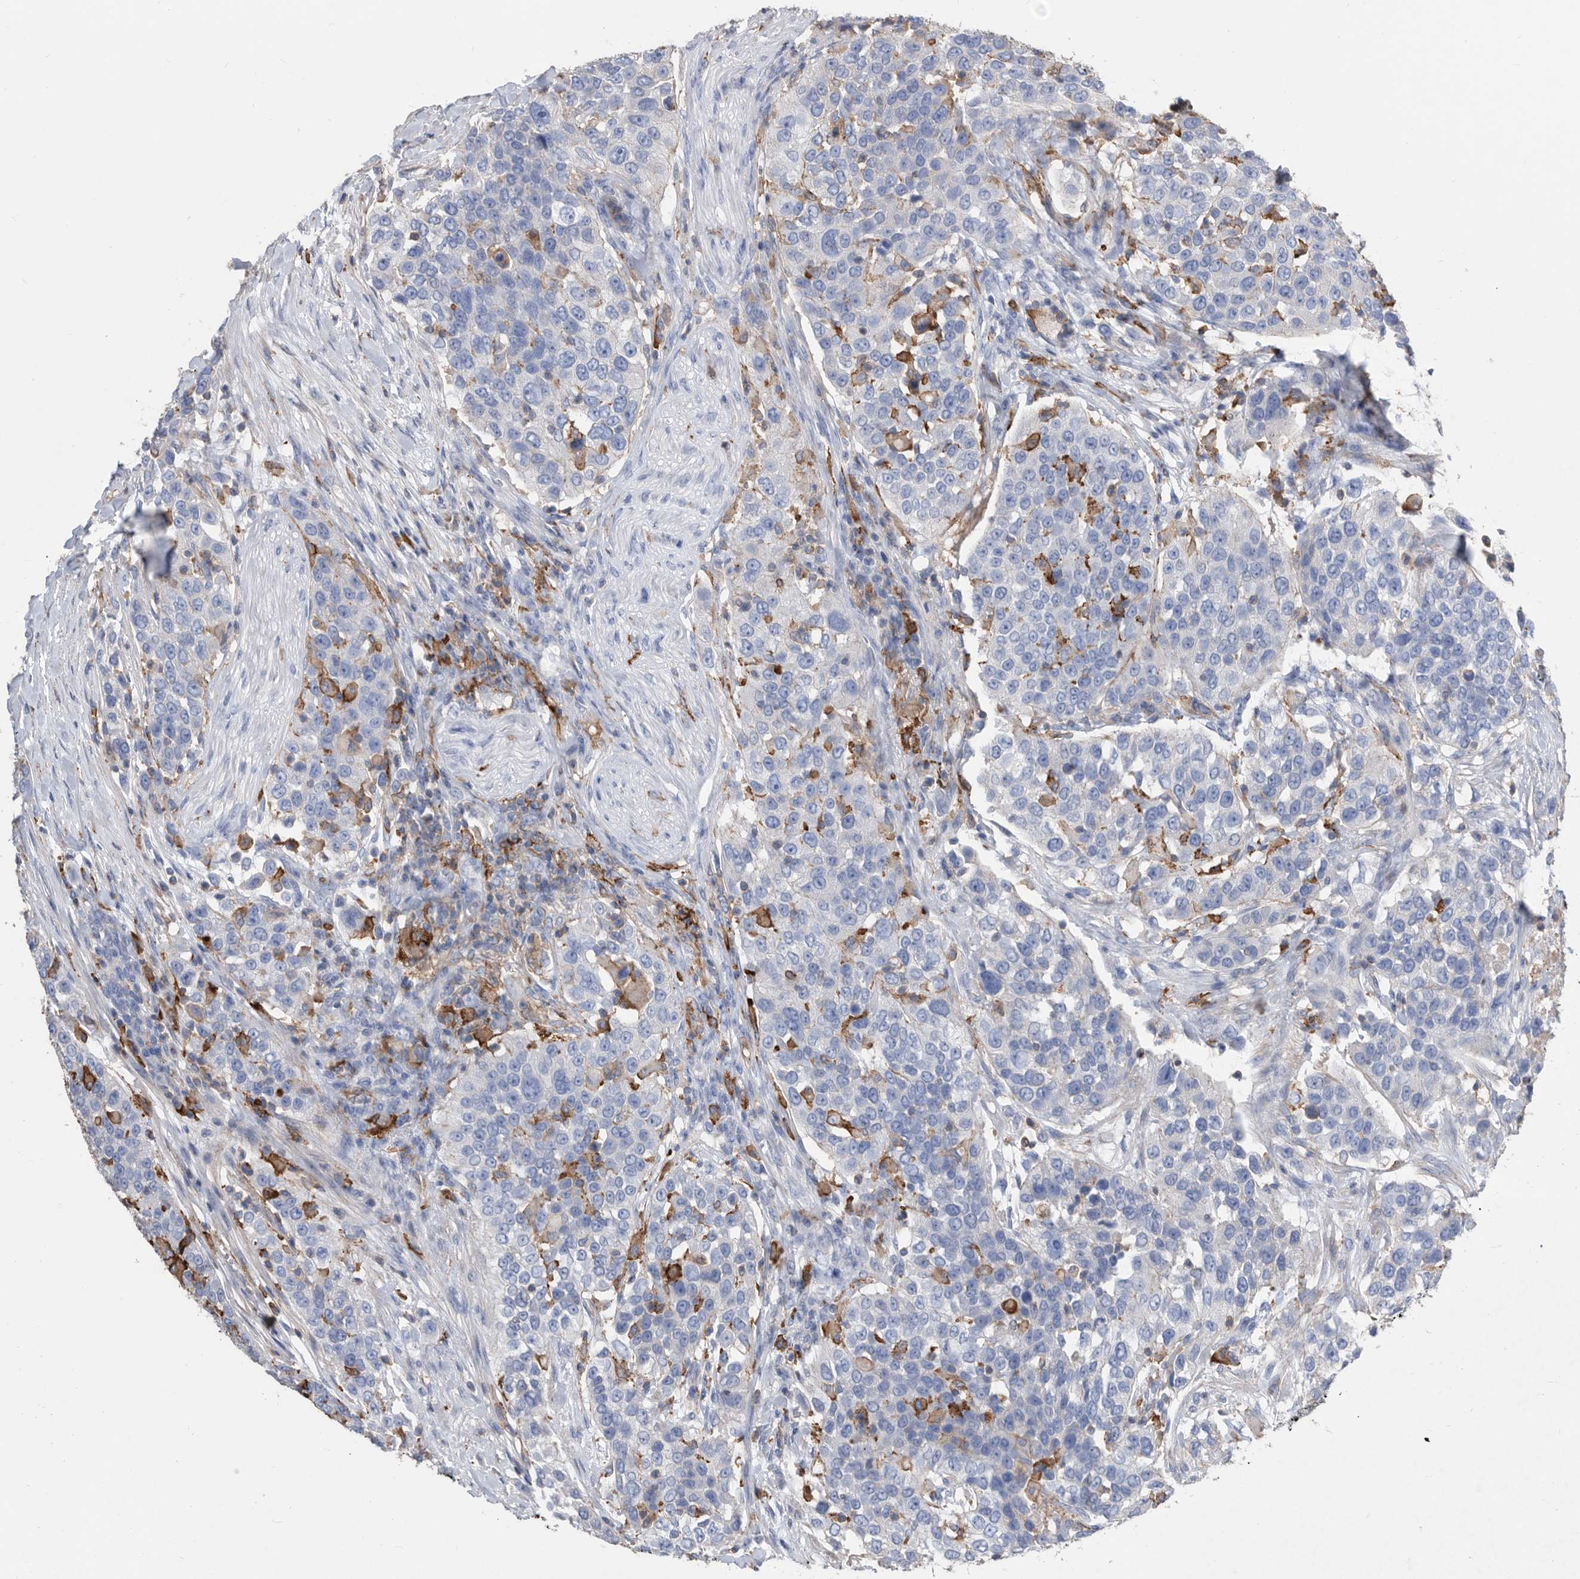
{"staining": {"intensity": "negative", "quantity": "none", "location": "none"}, "tissue": "urothelial cancer", "cell_type": "Tumor cells", "image_type": "cancer", "snomed": [{"axis": "morphology", "description": "Urothelial carcinoma, High grade"}, {"axis": "topography", "description": "Urinary bladder"}], "caption": "An image of urothelial cancer stained for a protein demonstrates no brown staining in tumor cells. The staining is performed using DAB (3,3'-diaminobenzidine) brown chromogen with nuclei counter-stained in using hematoxylin.", "gene": "MS4A4A", "patient": {"sex": "female", "age": 80}}